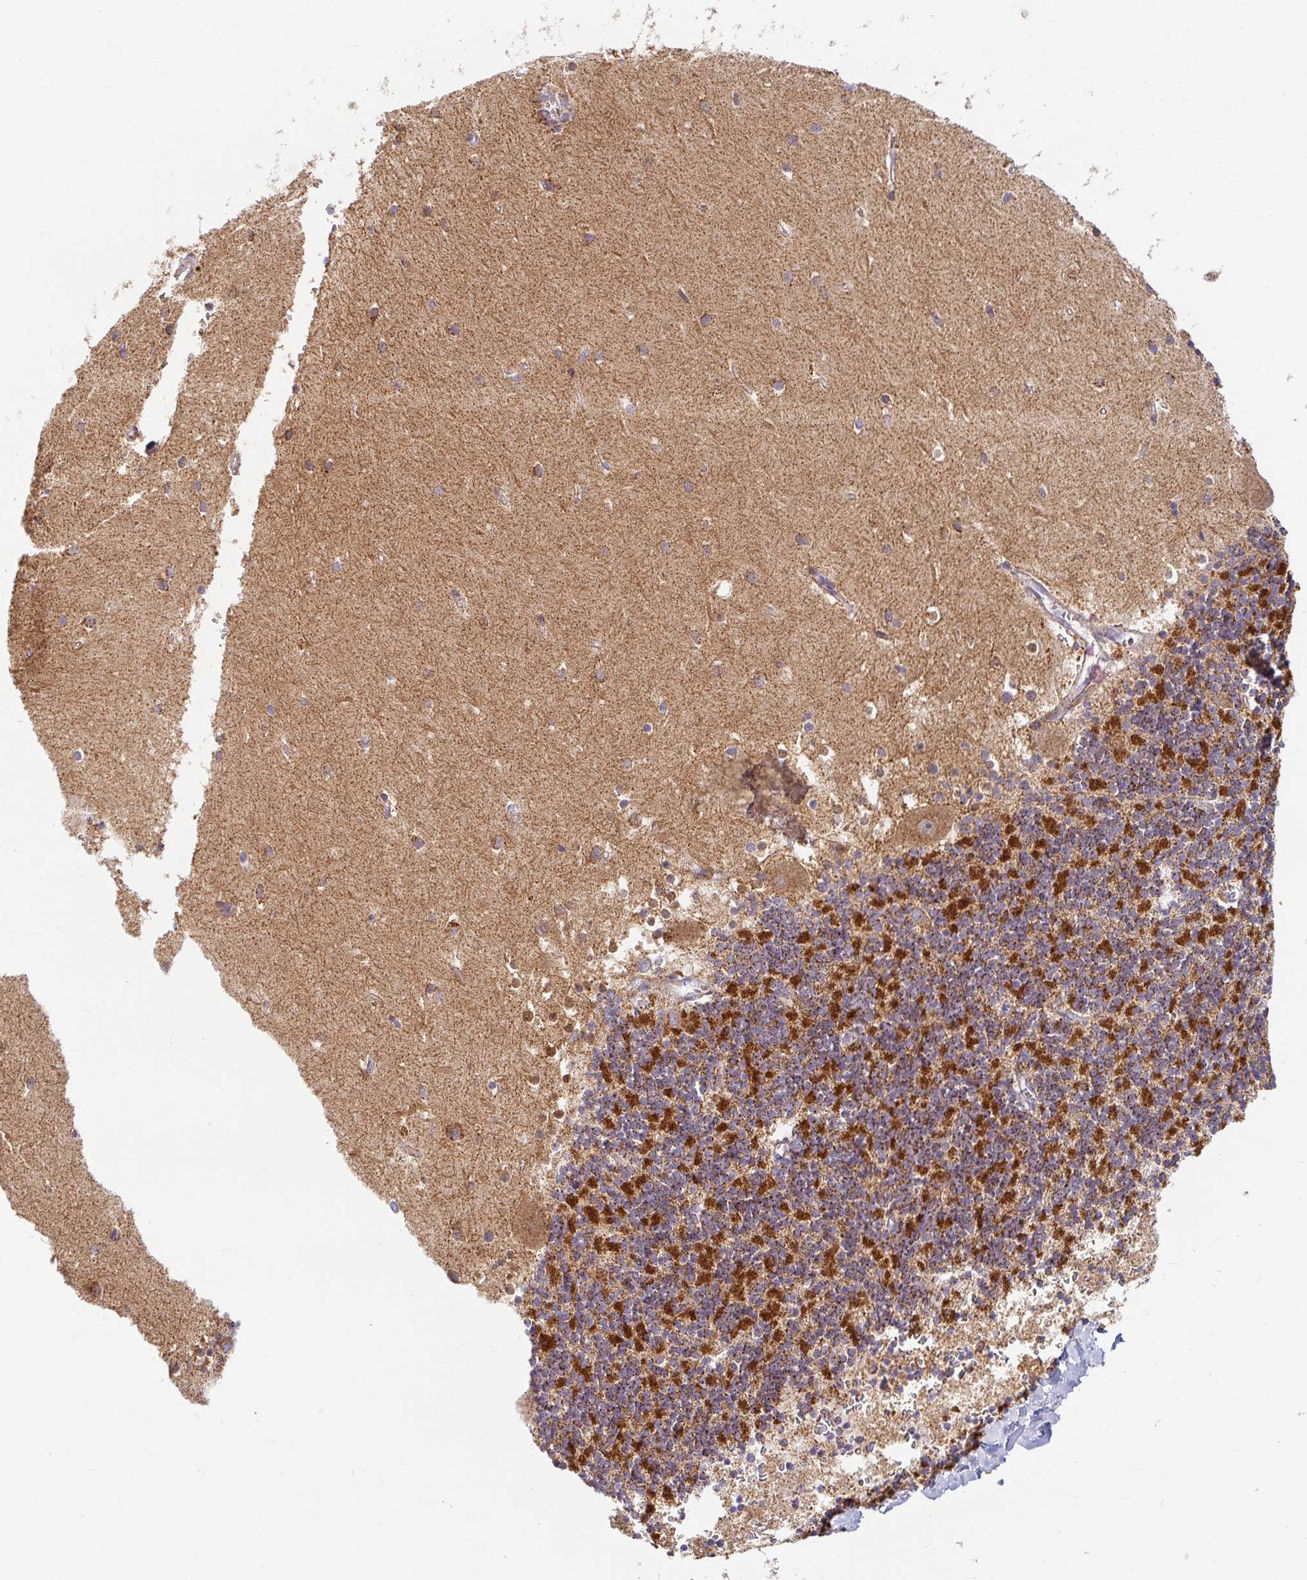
{"staining": {"intensity": "strong", "quantity": ">75%", "location": "cytoplasmic/membranous"}, "tissue": "cerebellum", "cell_type": "Cells in granular layer", "image_type": "normal", "snomed": [{"axis": "morphology", "description": "Normal tissue, NOS"}, {"axis": "topography", "description": "Cerebellum"}], "caption": "An image of cerebellum stained for a protein displays strong cytoplasmic/membranous brown staining in cells in granular layer. (Stains: DAB in brown, nuclei in blue, Microscopy: brightfield microscopy at high magnification).", "gene": "SKP2", "patient": {"sex": "male", "age": 54}}